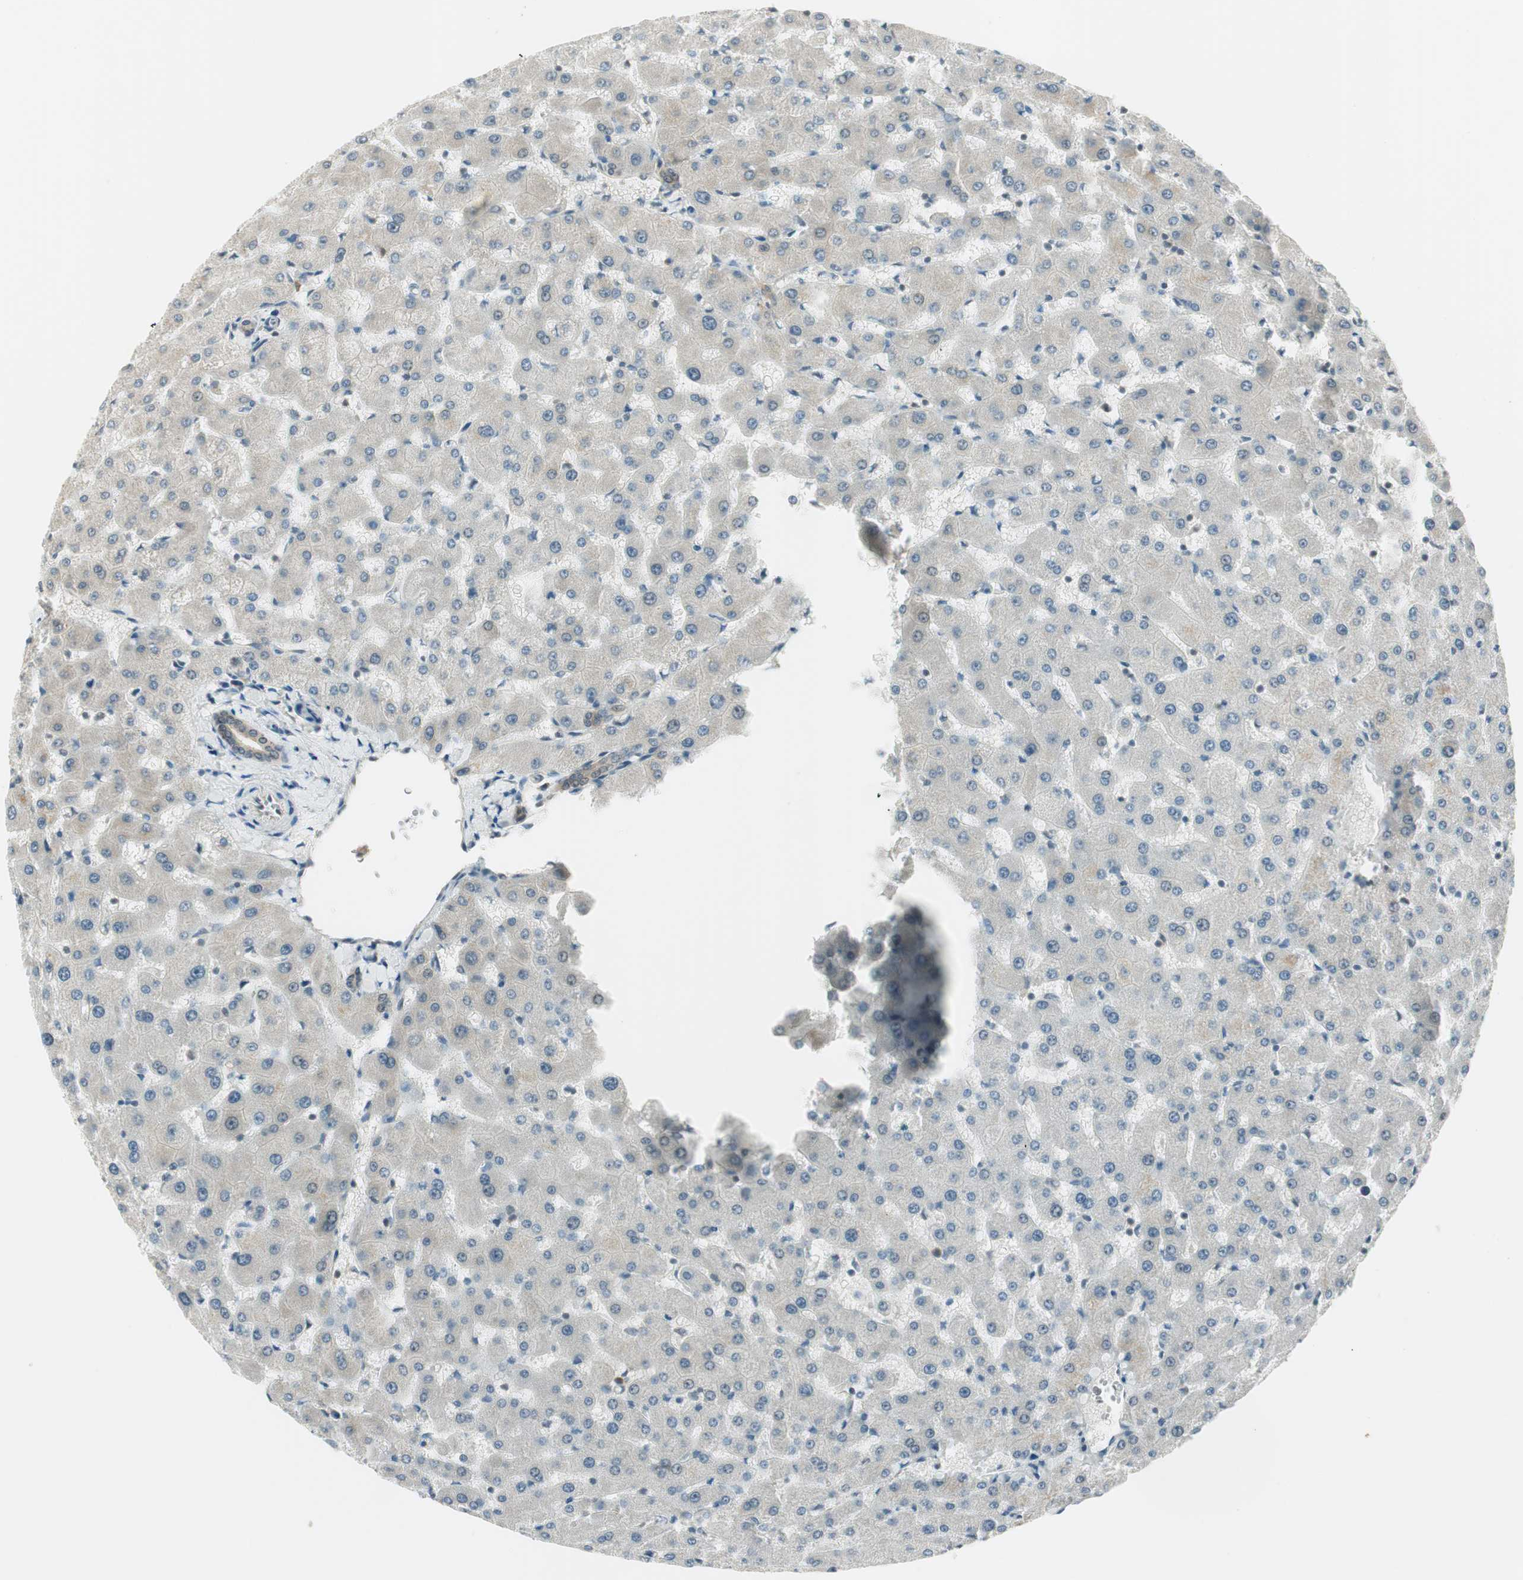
{"staining": {"intensity": "negative", "quantity": "none", "location": "none"}, "tissue": "liver", "cell_type": "Cholangiocytes", "image_type": "normal", "snomed": [{"axis": "morphology", "description": "Normal tissue, NOS"}, {"axis": "topography", "description": "Liver"}], "caption": "Immunohistochemical staining of unremarkable human liver exhibits no significant staining in cholangiocytes. (DAB immunohistochemistry (IHC), high magnification).", "gene": "IPO5", "patient": {"sex": "female", "age": 63}}